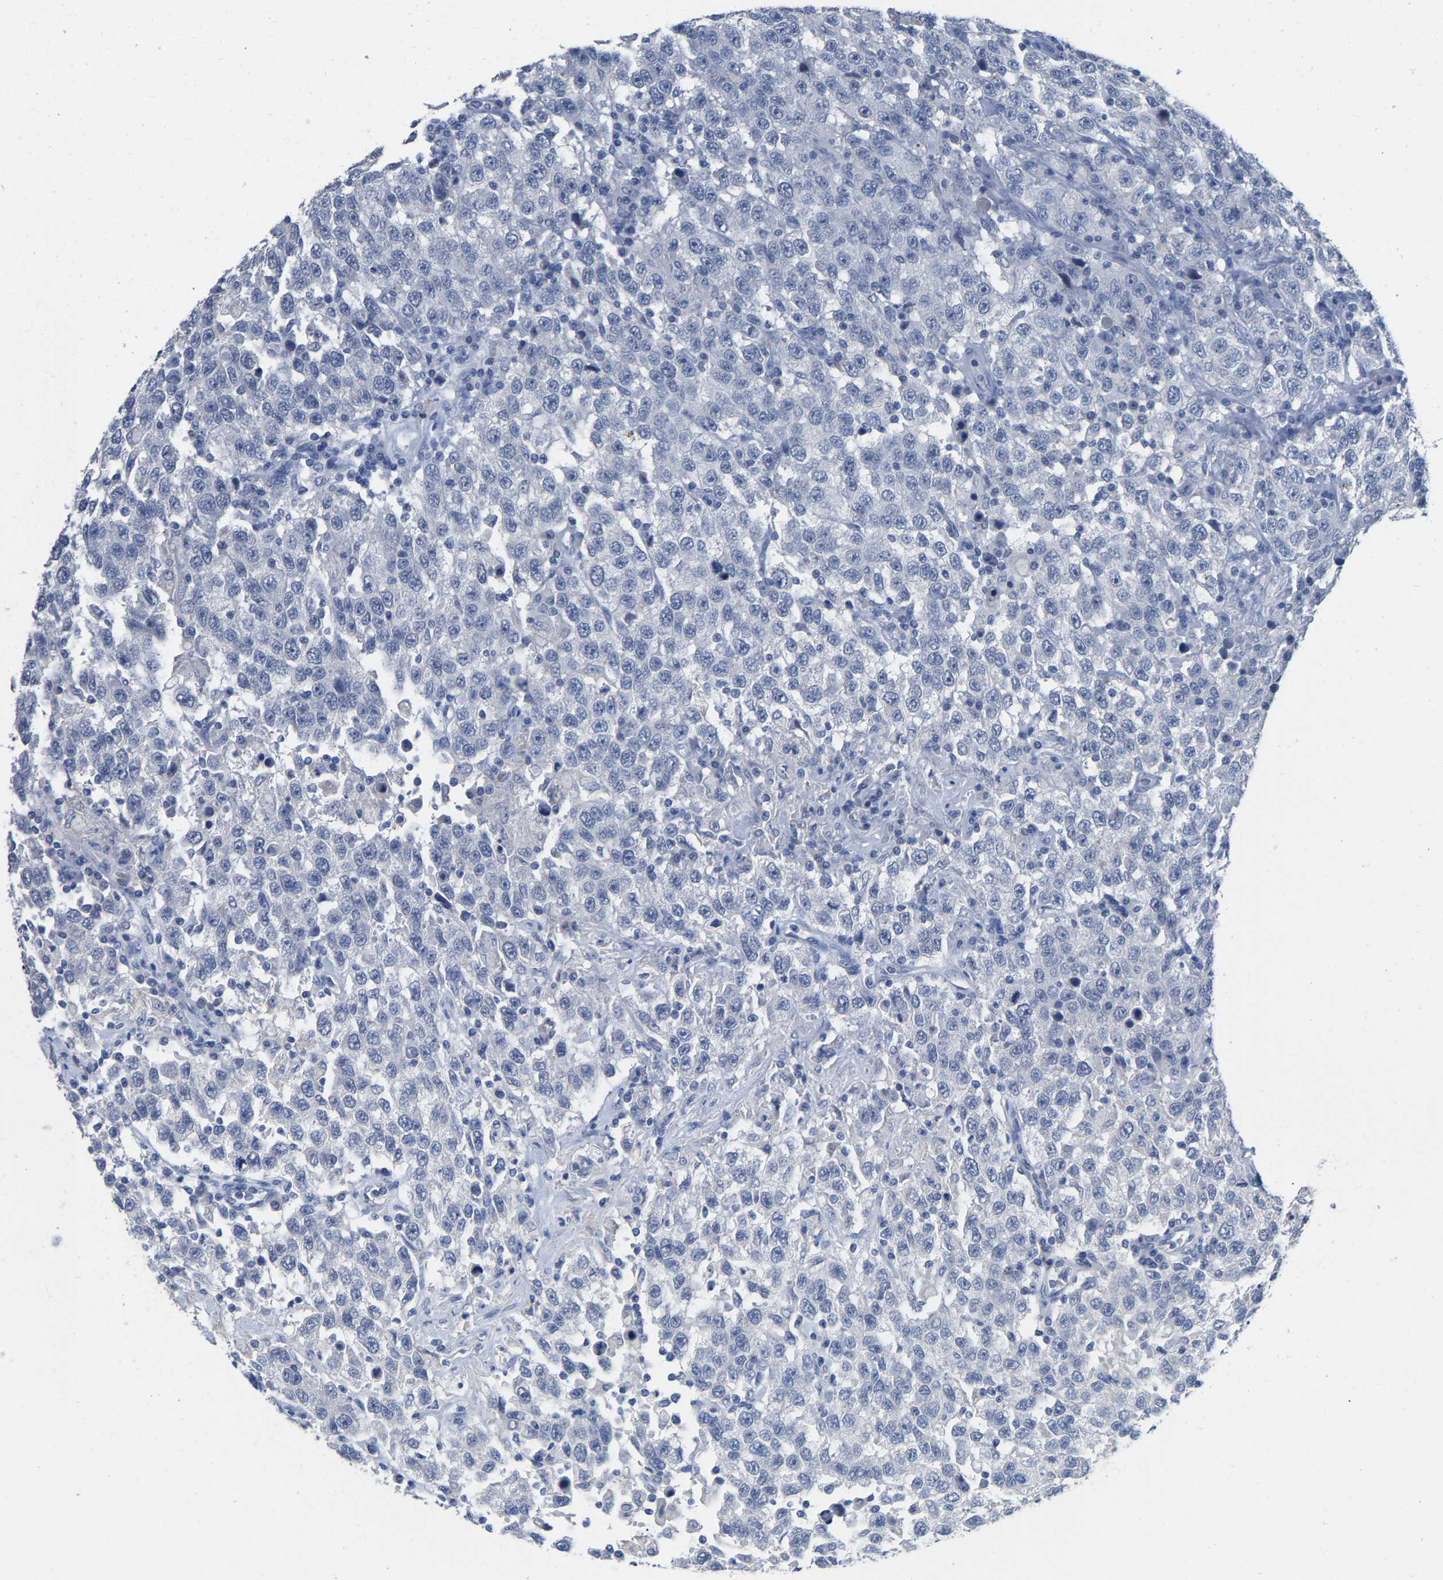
{"staining": {"intensity": "negative", "quantity": "none", "location": "none"}, "tissue": "testis cancer", "cell_type": "Tumor cells", "image_type": "cancer", "snomed": [{"axis": "morphology", "description": "Seminoma, NOS"}, {"axis": "topography", "description": "Testis"}], "caption": "This image is of testis cancer stained with IHC to label a protein in brown with the nuclei are counter-stained blue. There is no positivity in tumor cells. (Immunohistochemistry, brightfield microscopy, high magnification).", "gene": "ULBP2", "patient": {"sex": "male", "age": 41}}